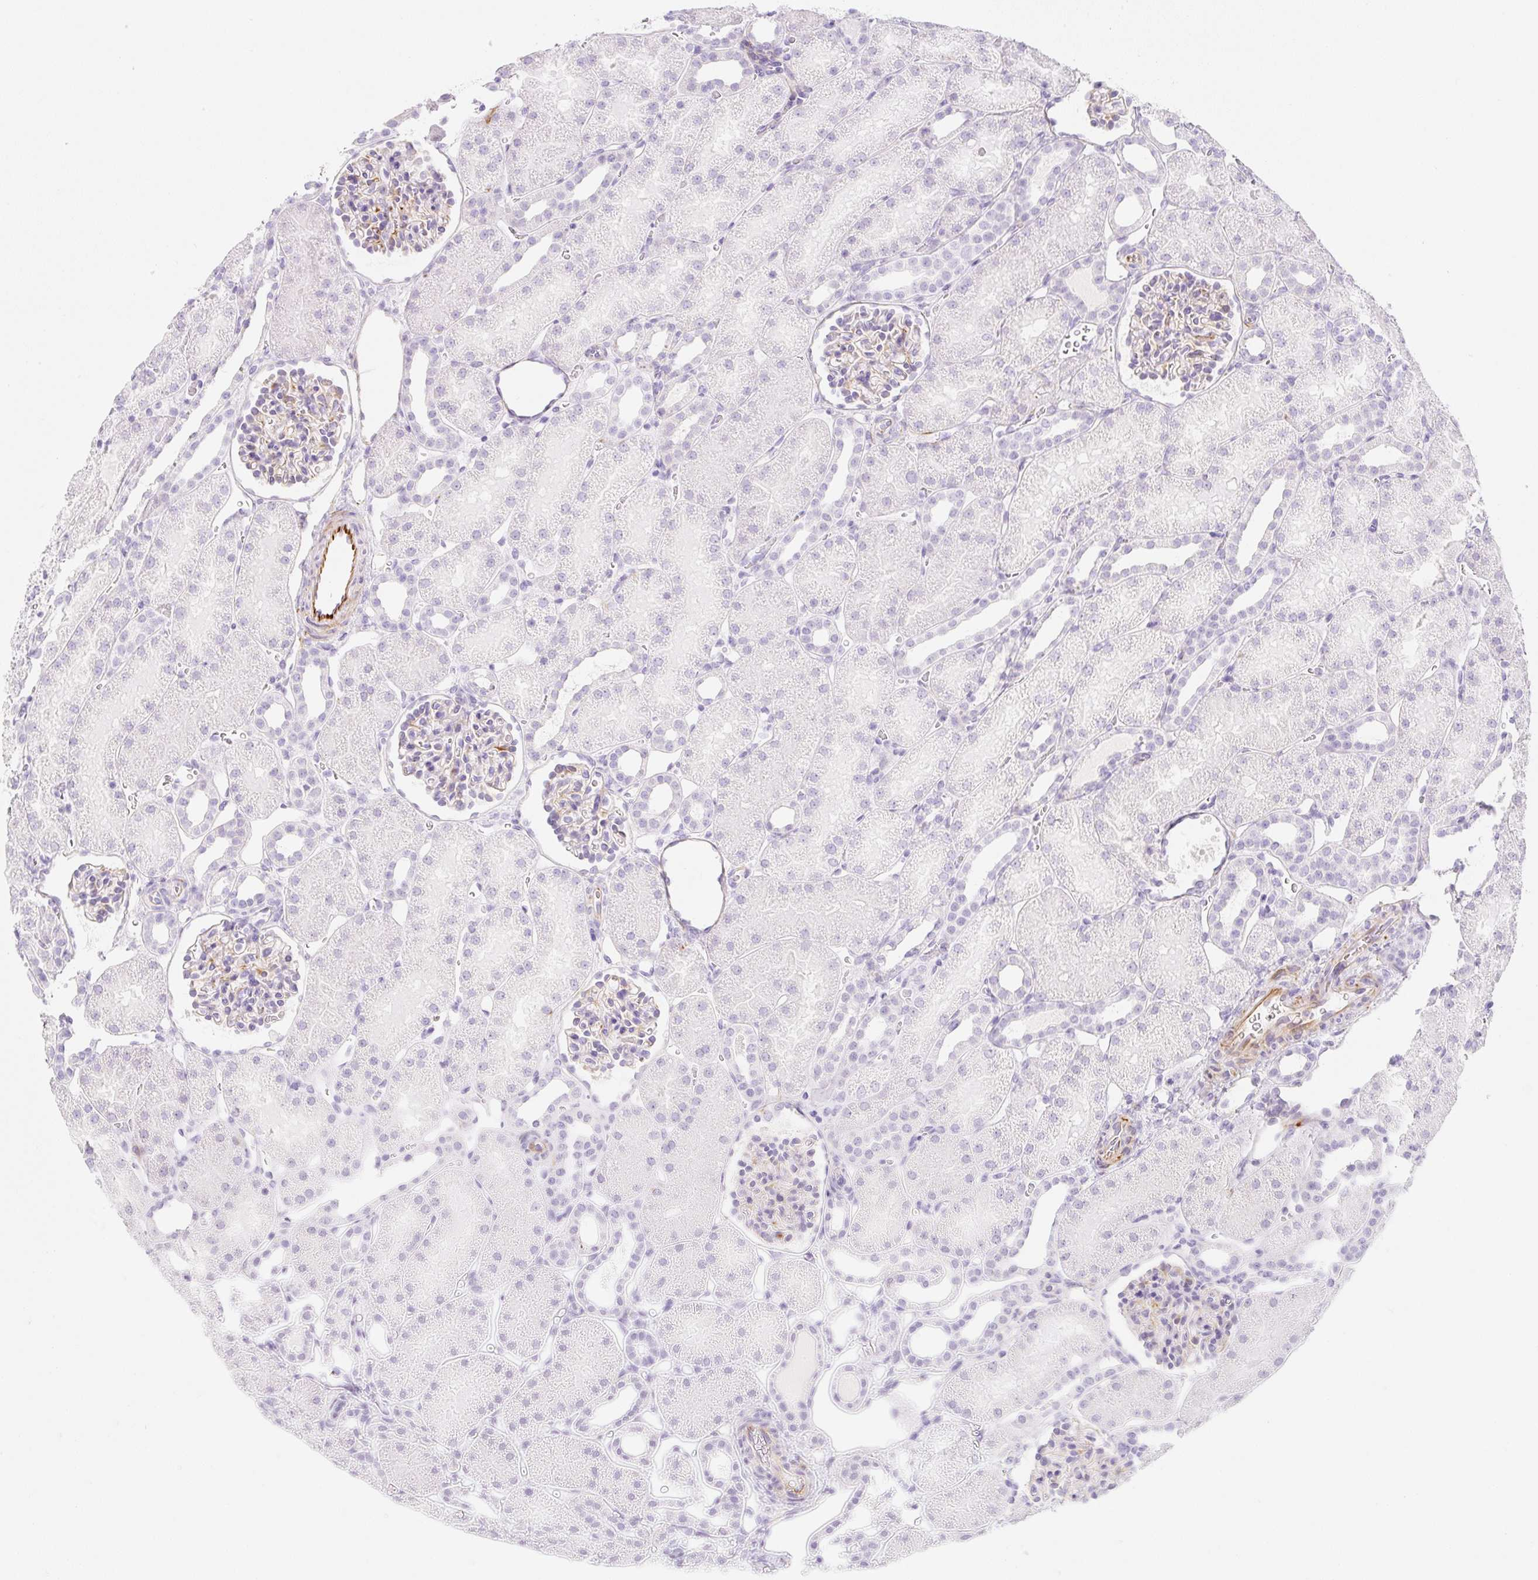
{"staining": {"intensity": "moderate", "quantity": "<25%", "location": "cytoplasmic/membranous"}, "tissue": "kidney", "cell_type": "Cells in glomeruli", "image_type": "normal", "snomed": [{"axis": "morphology", "description": "Normal tissue, NOS"}, {"axis": "topography", "description": "Kidney"}], "caption": "DAB (3,3'-diaminobenzidine) immunohistochemical staining of benign kidney shows moderate cytoplasmic/membranous protein positivity in approximately <25% of cells in glomeruli. (Stains: DAB in brown, nuclei in blue, Microscopy: brightfield microscopy at high magnification).", "gene": "ZNF689", "patient": {"sex": "male", "age": 2}}